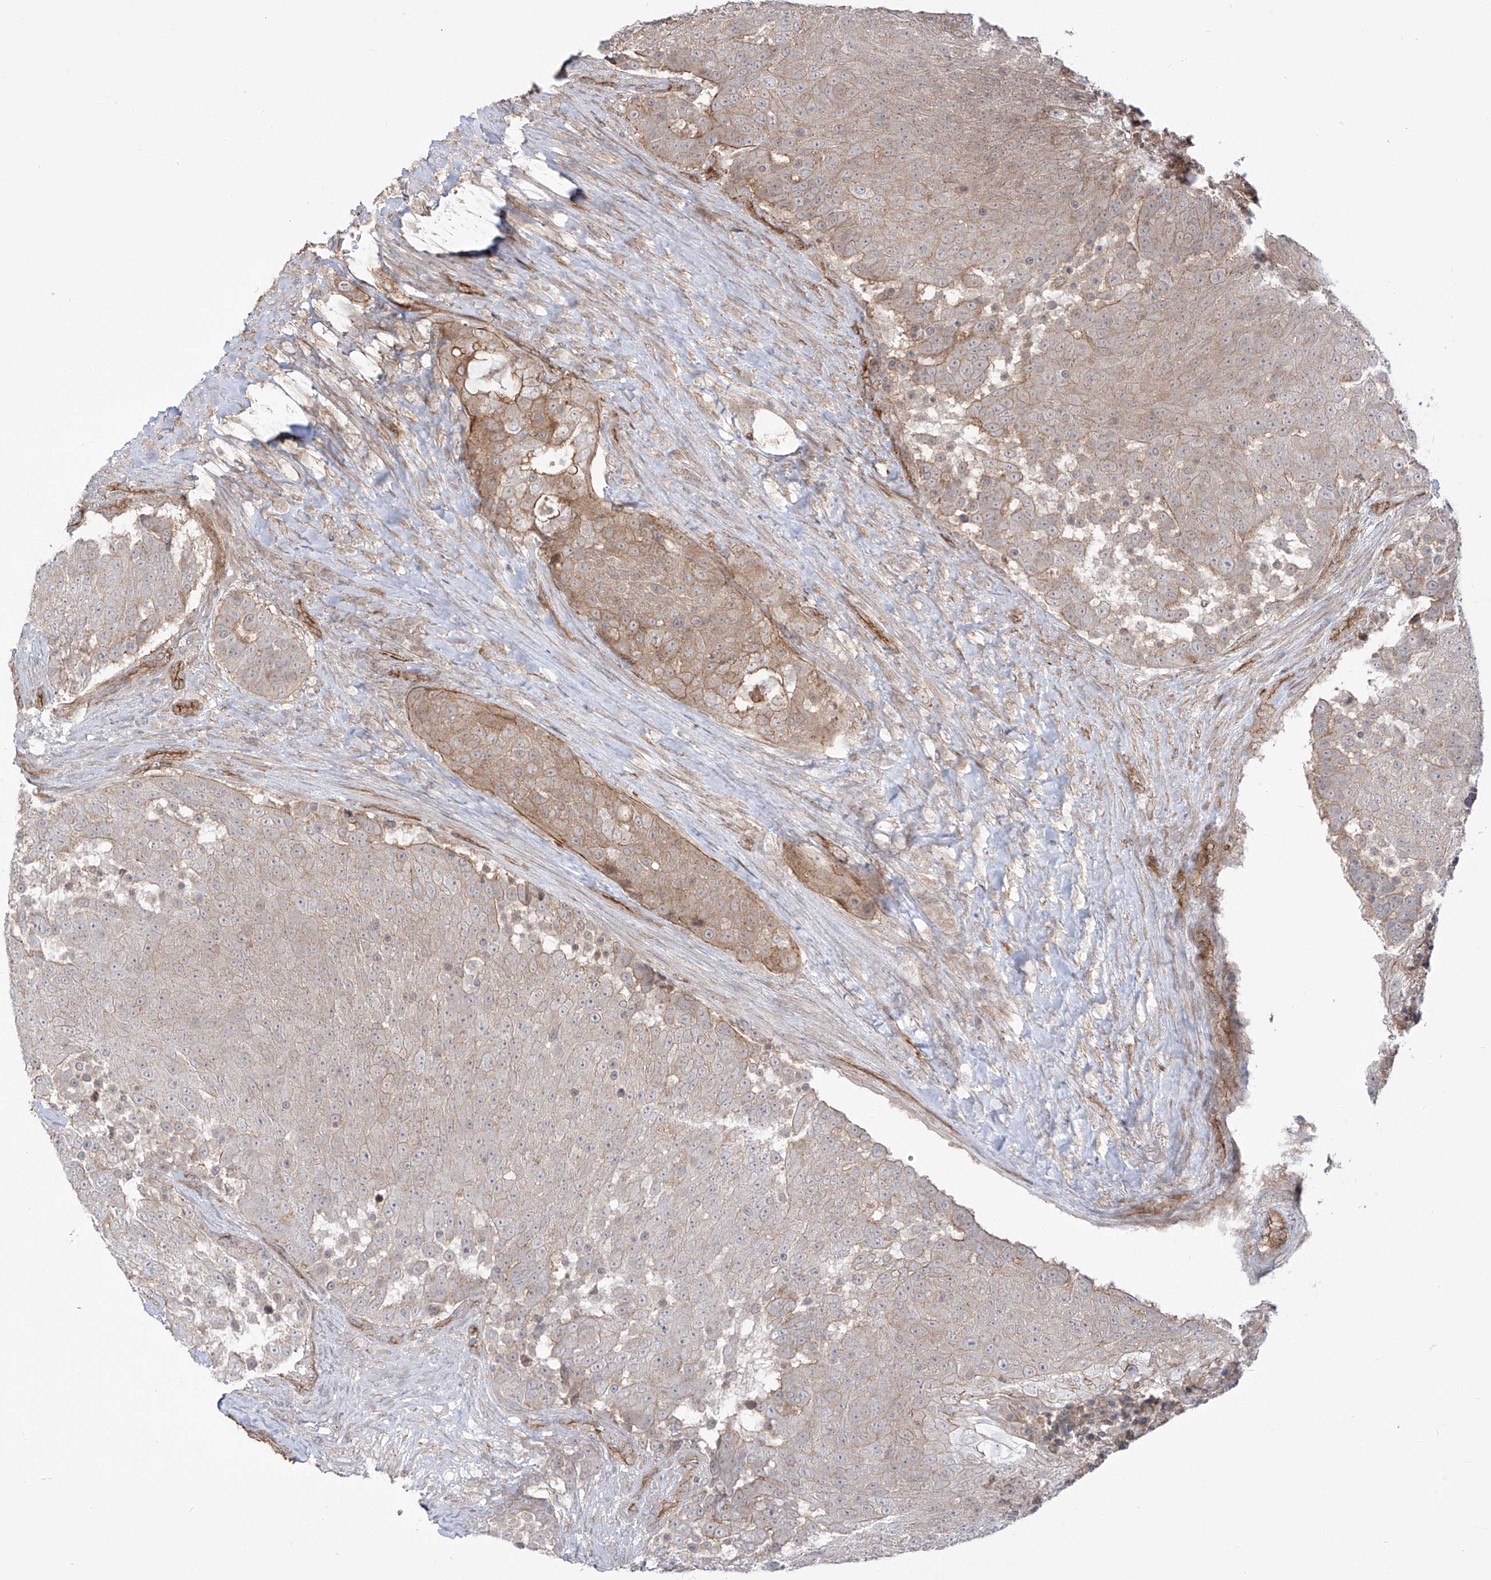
{"staining": {"intensity": "weak", "quantity": "25%-75%", "location": "cytoplasmic/membranous"}, "tissue": "urothelial cancer", "cell_type": "Tumor cells", "image_type": "cancer", "snomed": [{"axis": "morphology", "description": "Urothelial carcinoma, High grade"}, {"axis": "topography", "description": "Urinary bladder"}], "caption": "Protein analysis of urothelial cancer tissue reveals weak cytoplasmic/membranous positivity in approximately 25%-75% of tumor cells. (Brightfield microscopy of DAB IHC at high magnification).", "gene": "ZNF180", "patient": {"sex": "female", "age": 63}}